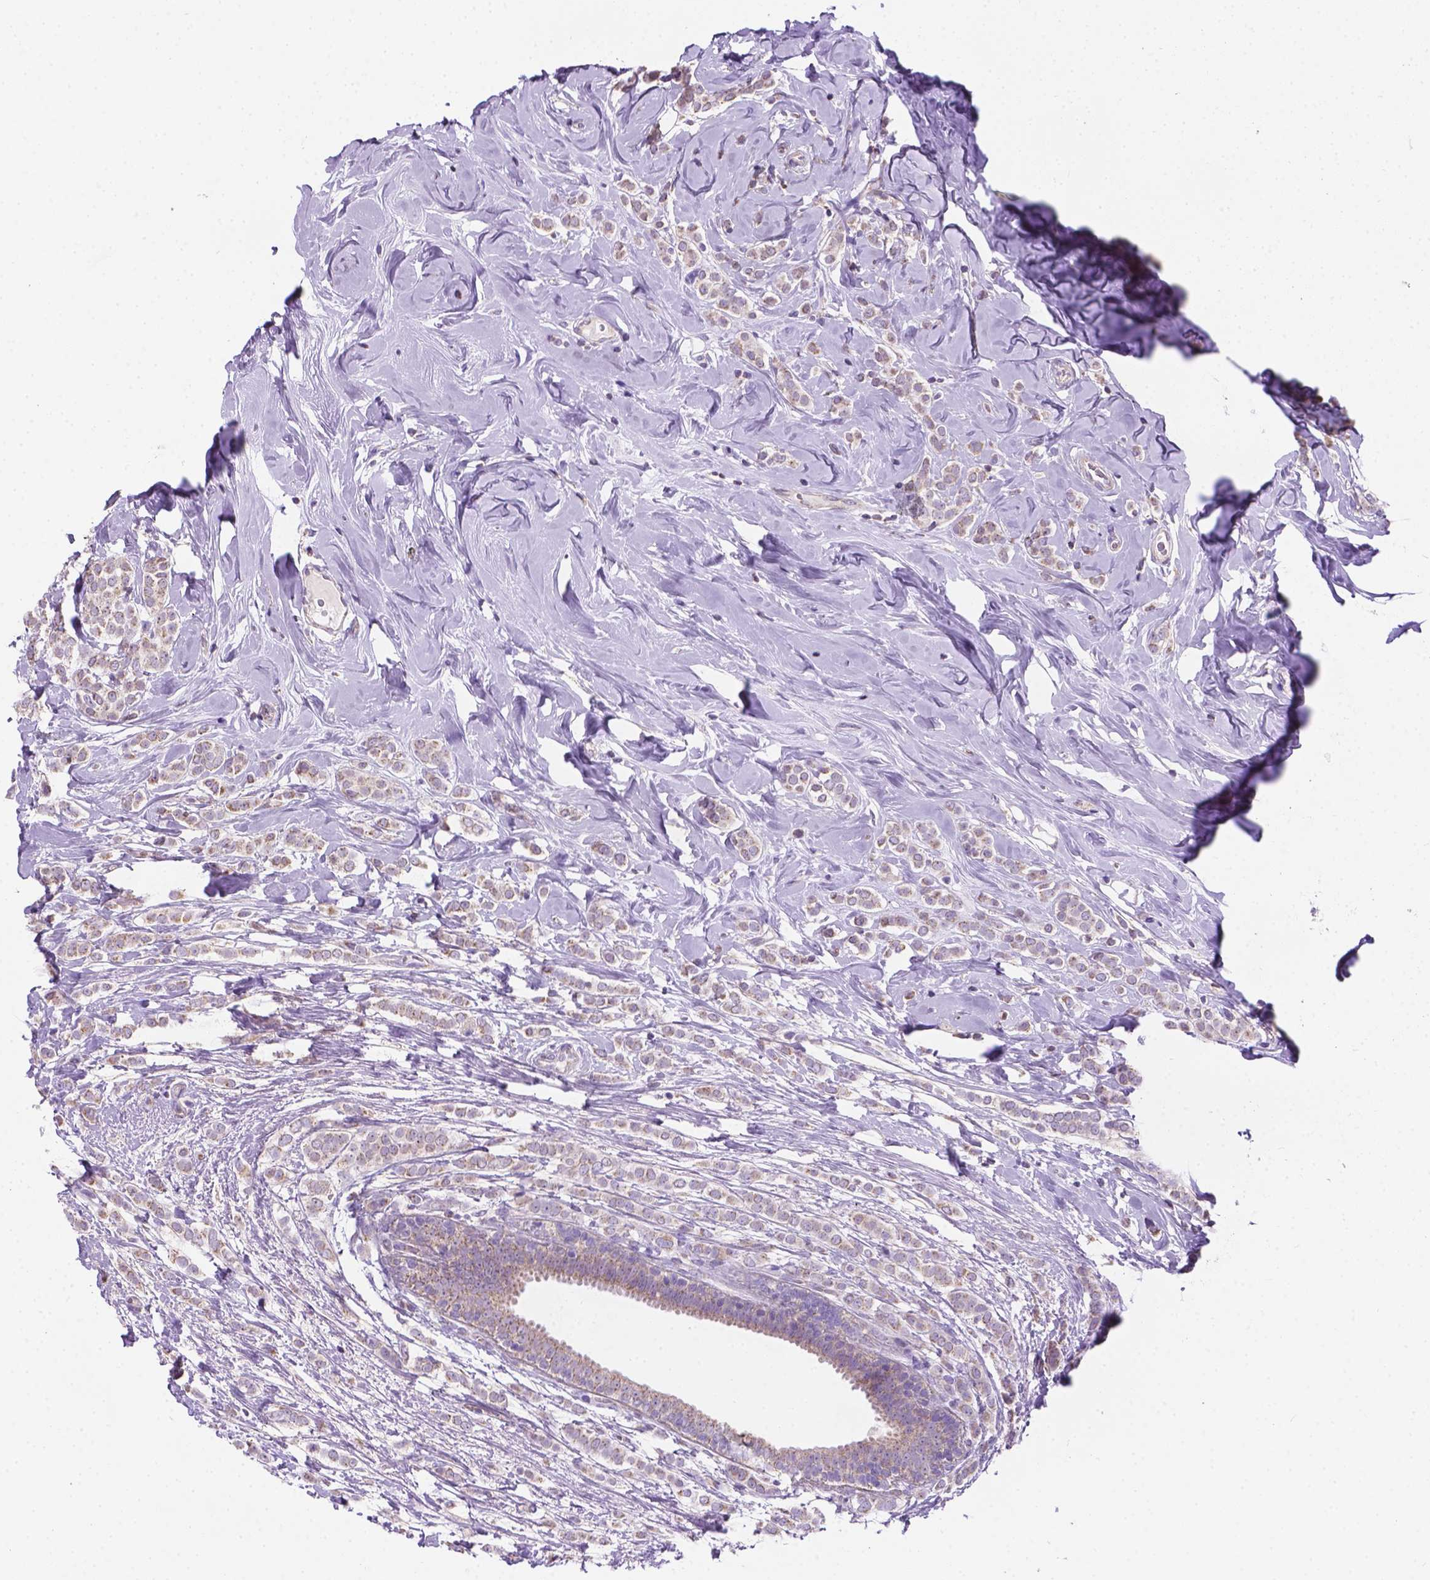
{"staining": {"intensity": "weak", "quantity": "25%-75%", "location": "cytoplasmic/membranous"}, "tissue": "breast cancer", "cell_type": "Tumor cells", "image_type": "cancer", "snomed": [{"axis": "morphology", "description": "Lobular carcinoma"}, {"axis": "topography", "description": "Breast"}], "caption": "Protein staining of breast cancer tissue displays weak cytoplasmic/membranous staining in about 25%-75% of tumor cells.", "gene": "CSPG5", "patient": {"sex": "female", "age": 49}}